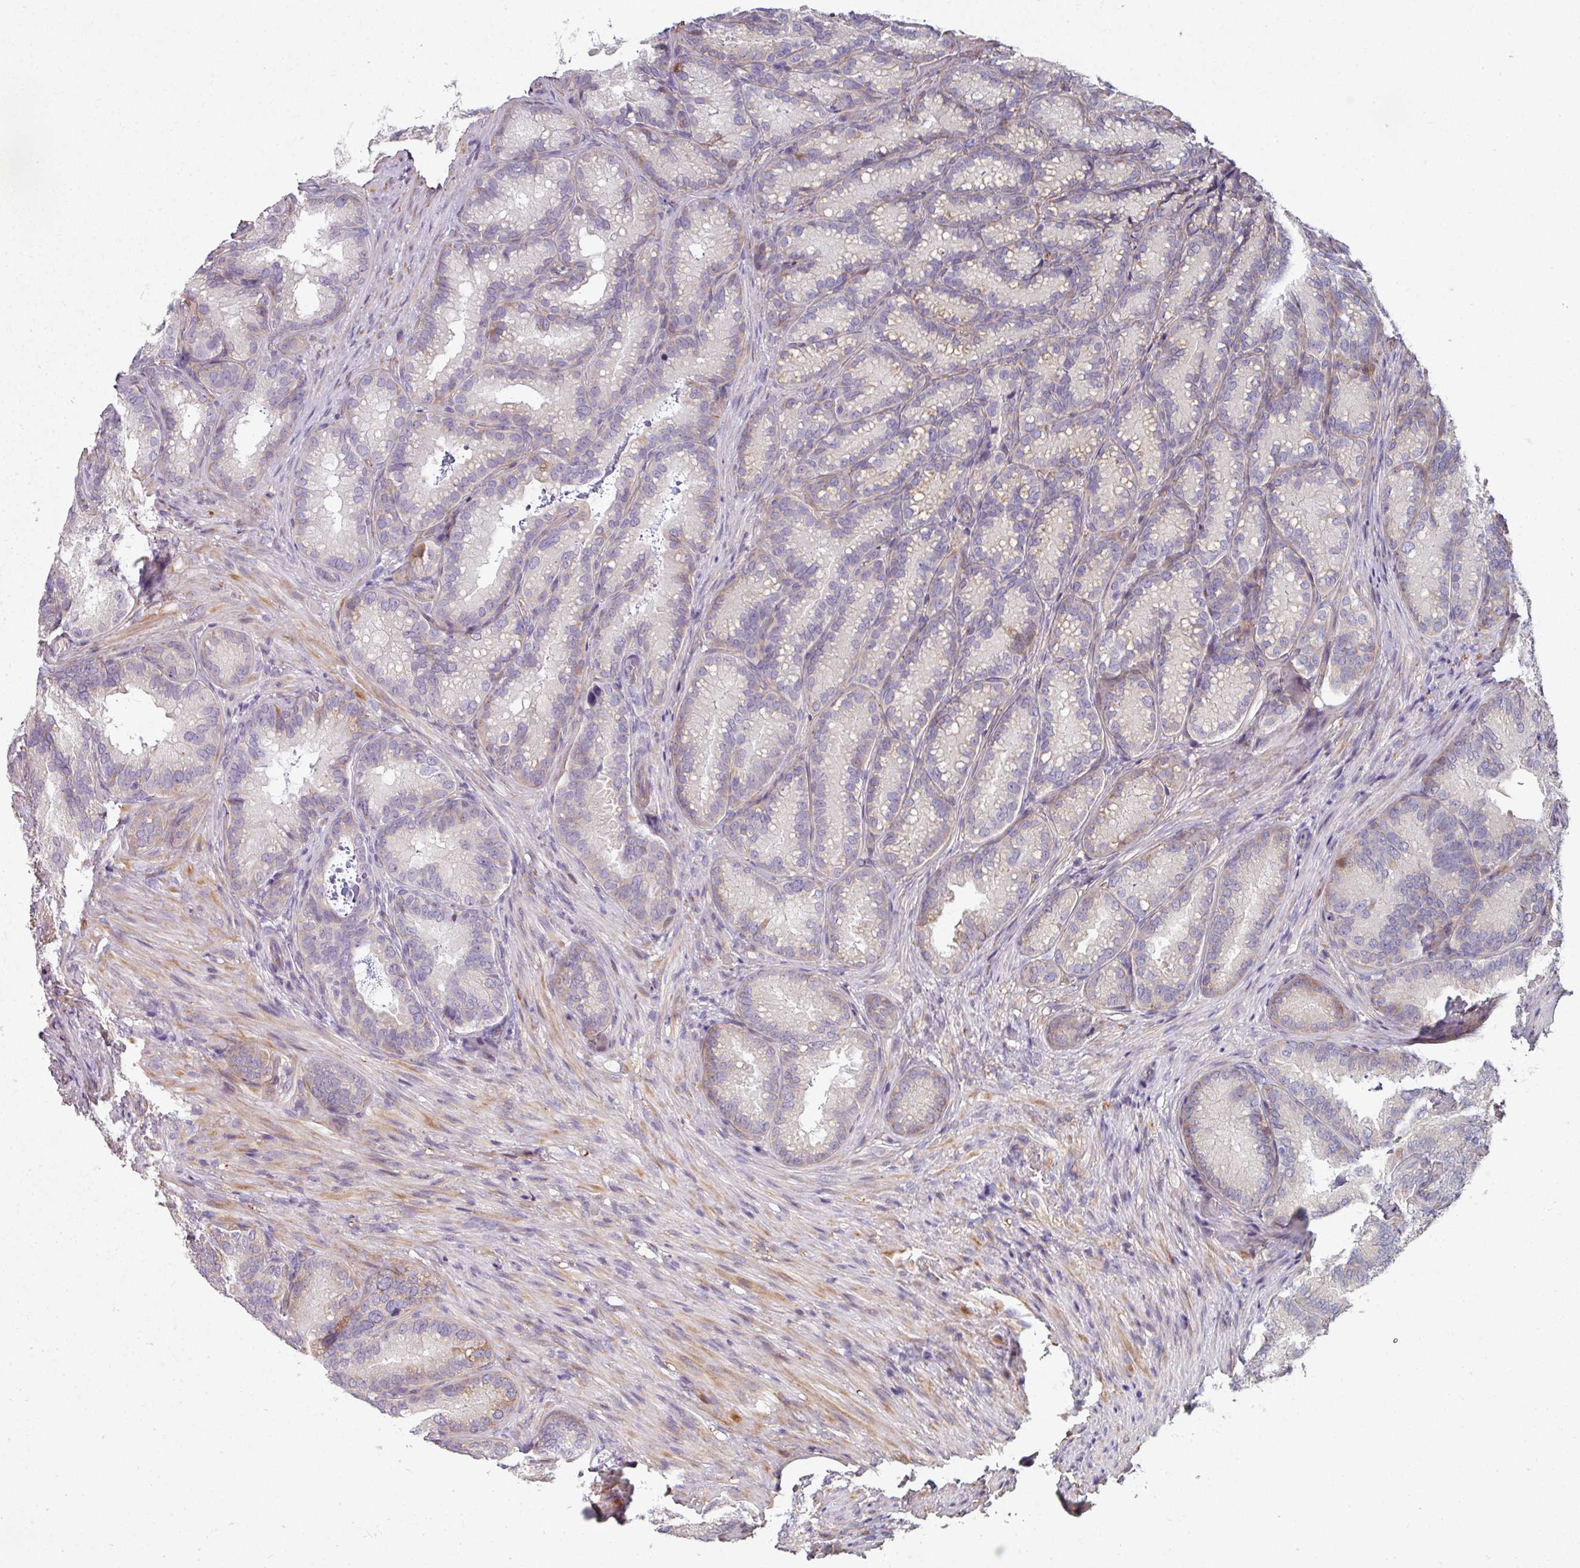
{"staining": {"intensity": "moderate", "quantity": "<25%", "location": "cytoplasmic/membranous"}, "tissue": "seminal vesicle", "cell_type": "Glandular cells", "image_type": "normal", "snomed": [{"axis": "morphology", "description": "Normal tissue, NOS"}, {"axis": "topography", "description": "Seminal veicle"}], "caption": "About <25% of glandular cells in benign seminal vesicle reveal moderate cytoplasmic/membranous protein expression as visualized by brown immunohistochemical staining.", "gene": "C2orf16", "patient": {"sex": "male", "age": 58}}